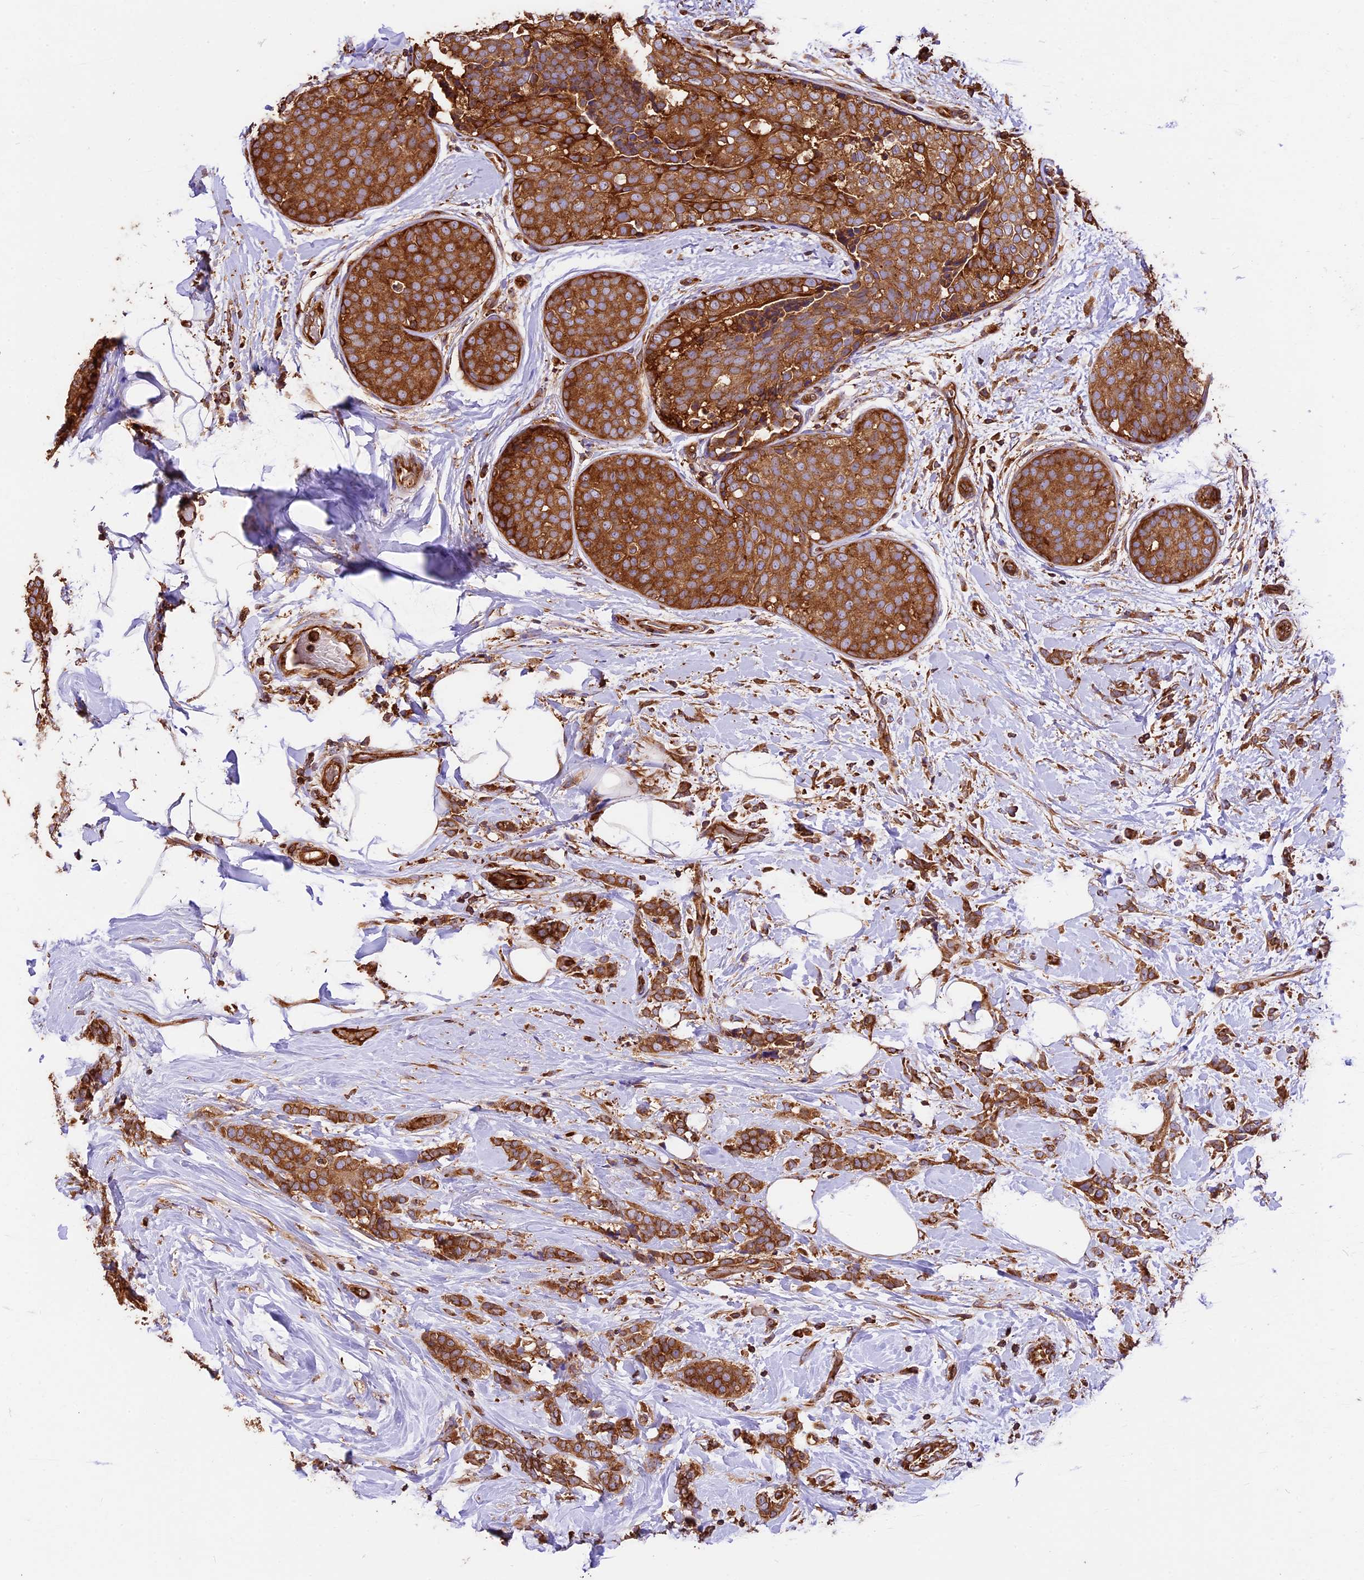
{"staining": {"intensity": "strong", "quantity": ">75%", "location": "cytoplasmic/membranous"}, "tissue": "breast cancer", "cell_type": "Tumor cells", "image_type": "cancer", "snomed": [{"axis": "morphology", "description": "Lobular carcinoma, in situ"}, {"axis": "morphology", "description": "Lobular carcinoma"}, {"axis": "topography", "description": "Breast"}], "caption": "High-magnification brightfield microscopy of breast cancer stained with DAB (brown) and counterstained with hematoxylin (blue). tumor cells exhibit strong cytoplasmic/membranous positivity is identified in about>75% of cells.", "gene": "KARS1", "patient": {"sex": "female", "age": 41}}